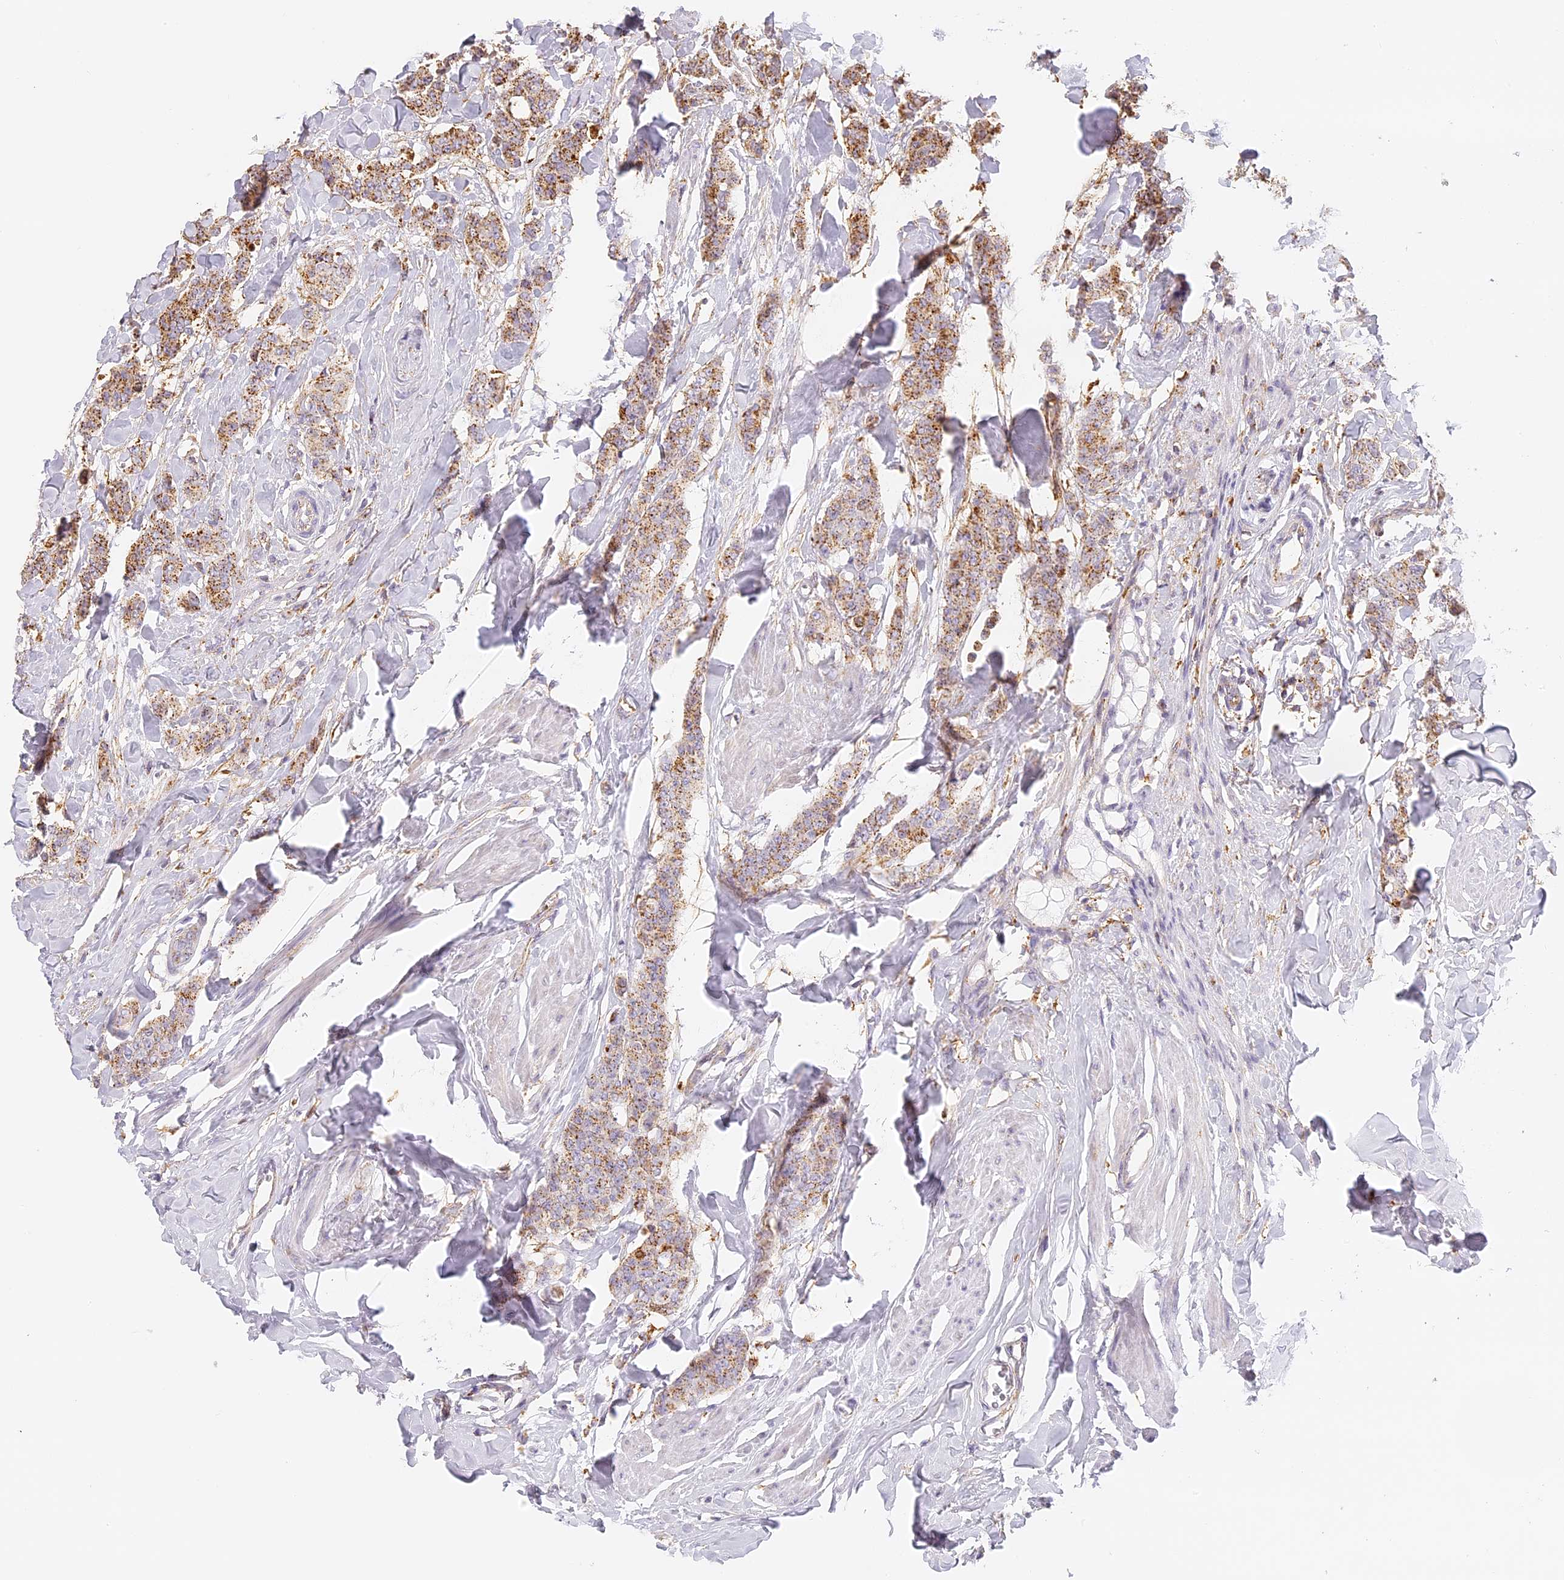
{"staining": {"intensity": "moderate", "quantity": ">75%", "location": "cytoplasmic/membranous"}, "tissue": "breast cancer", "cell_type": "Tumor cells", "image_type": "cancer", "snomed": [{"axis": "morphology", "description": "Duct carcinoma"}, {"axis": "topography", "description": "Breast"}], "caption": "Immunohistochemical staining of intraductal carcinoma (breast) demonstrates moderate cytoplasmic/membranous protein expression in approximately >75% of tumor cells.", "gene": "LAMP2", "patient": {"sex": "female", "age": 40}}